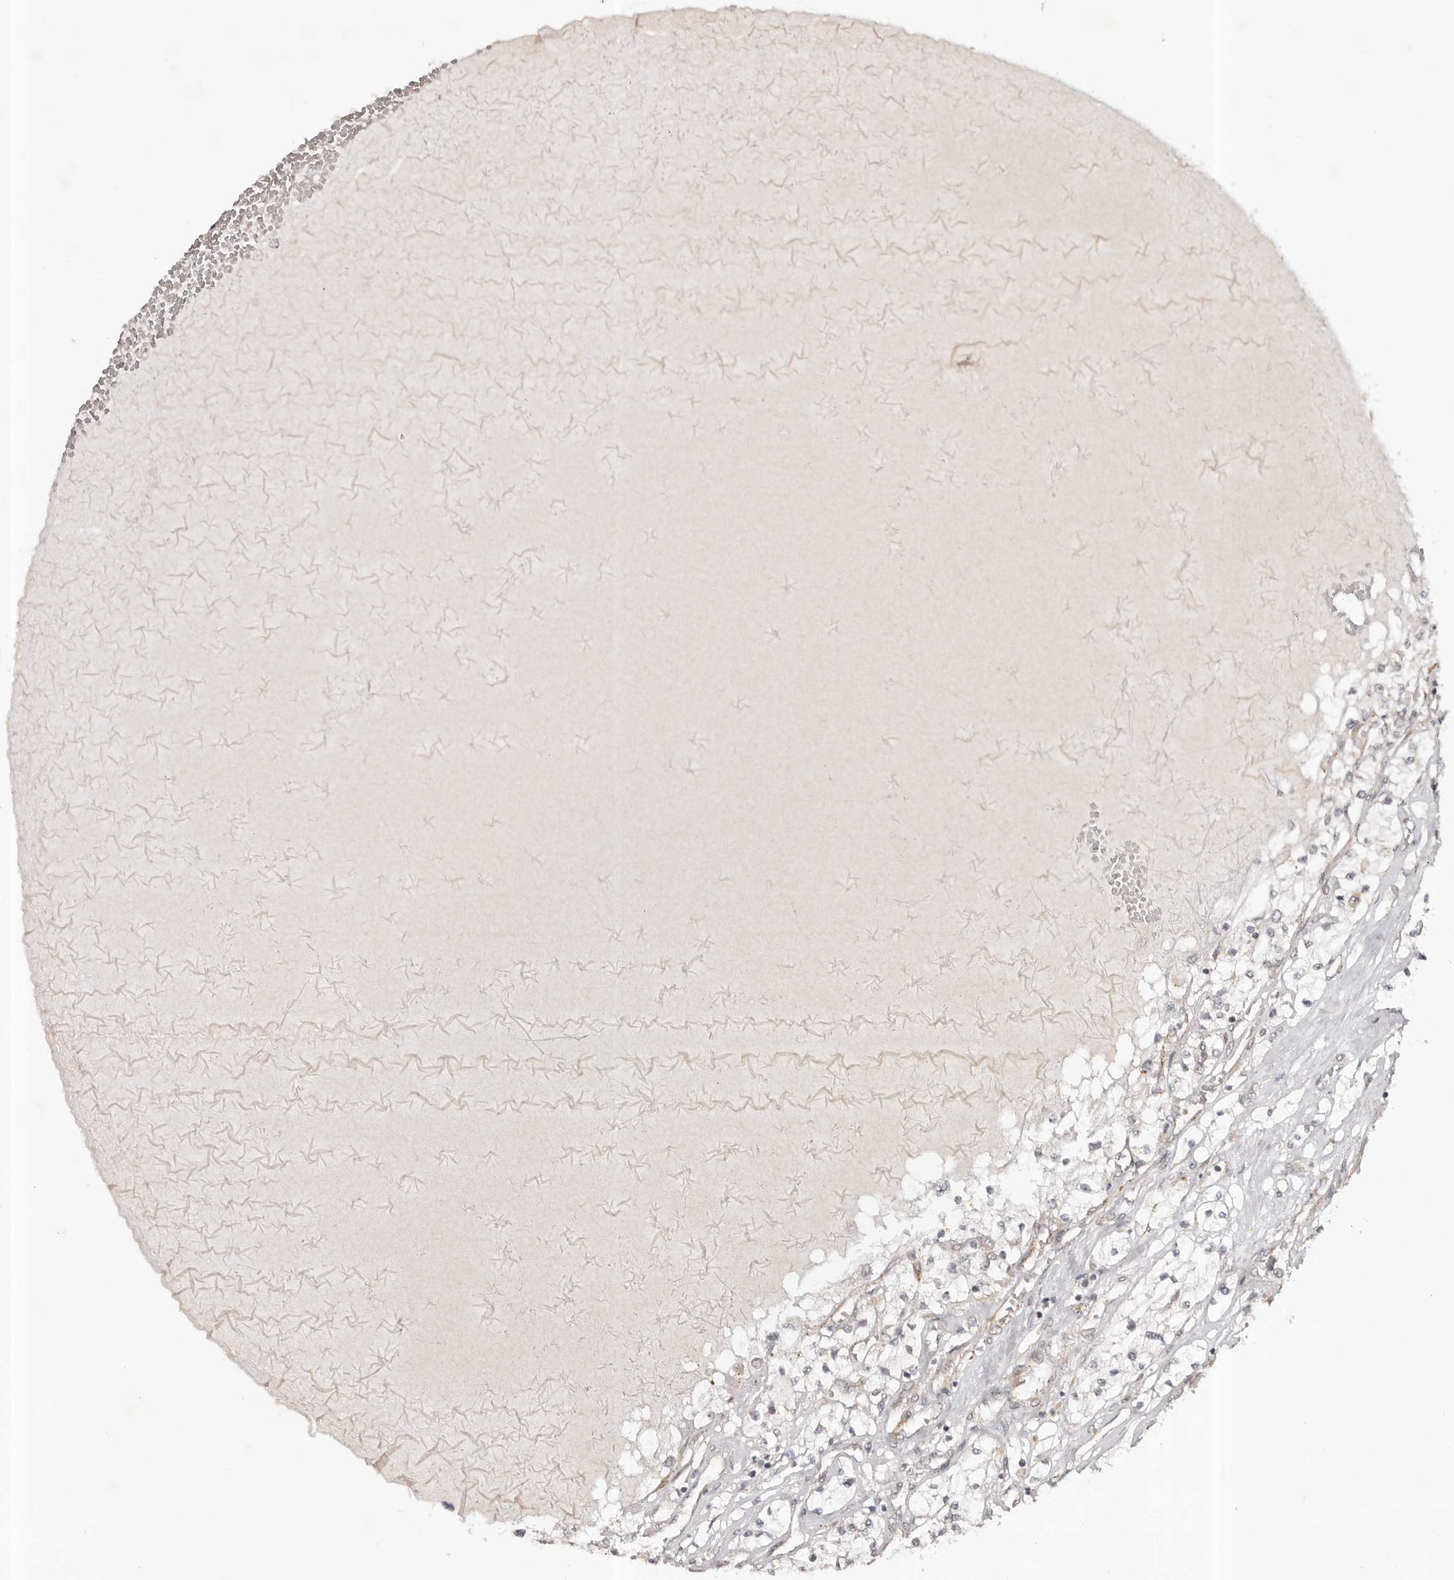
{"staining": {"intensity": "negative", "quantity": "none", "location": "none"}, "tissue": "renal cancer", "cell_type": "Tumor cells", "image_type": "cancer", "snomed": [{"axis": "morphology", "description": "Normal tissue, NOS"}, {"axis": "morphology", "description": "Adenocarcinoma, NOS"}, {"axis": "topography", "description": "Kidney"}], "caption": "Tumor cells show no significant protein positivity in adenocarcinoma (renal).", "gene": "MICAL2", "patient": {"sex": "male", "age": 68}}